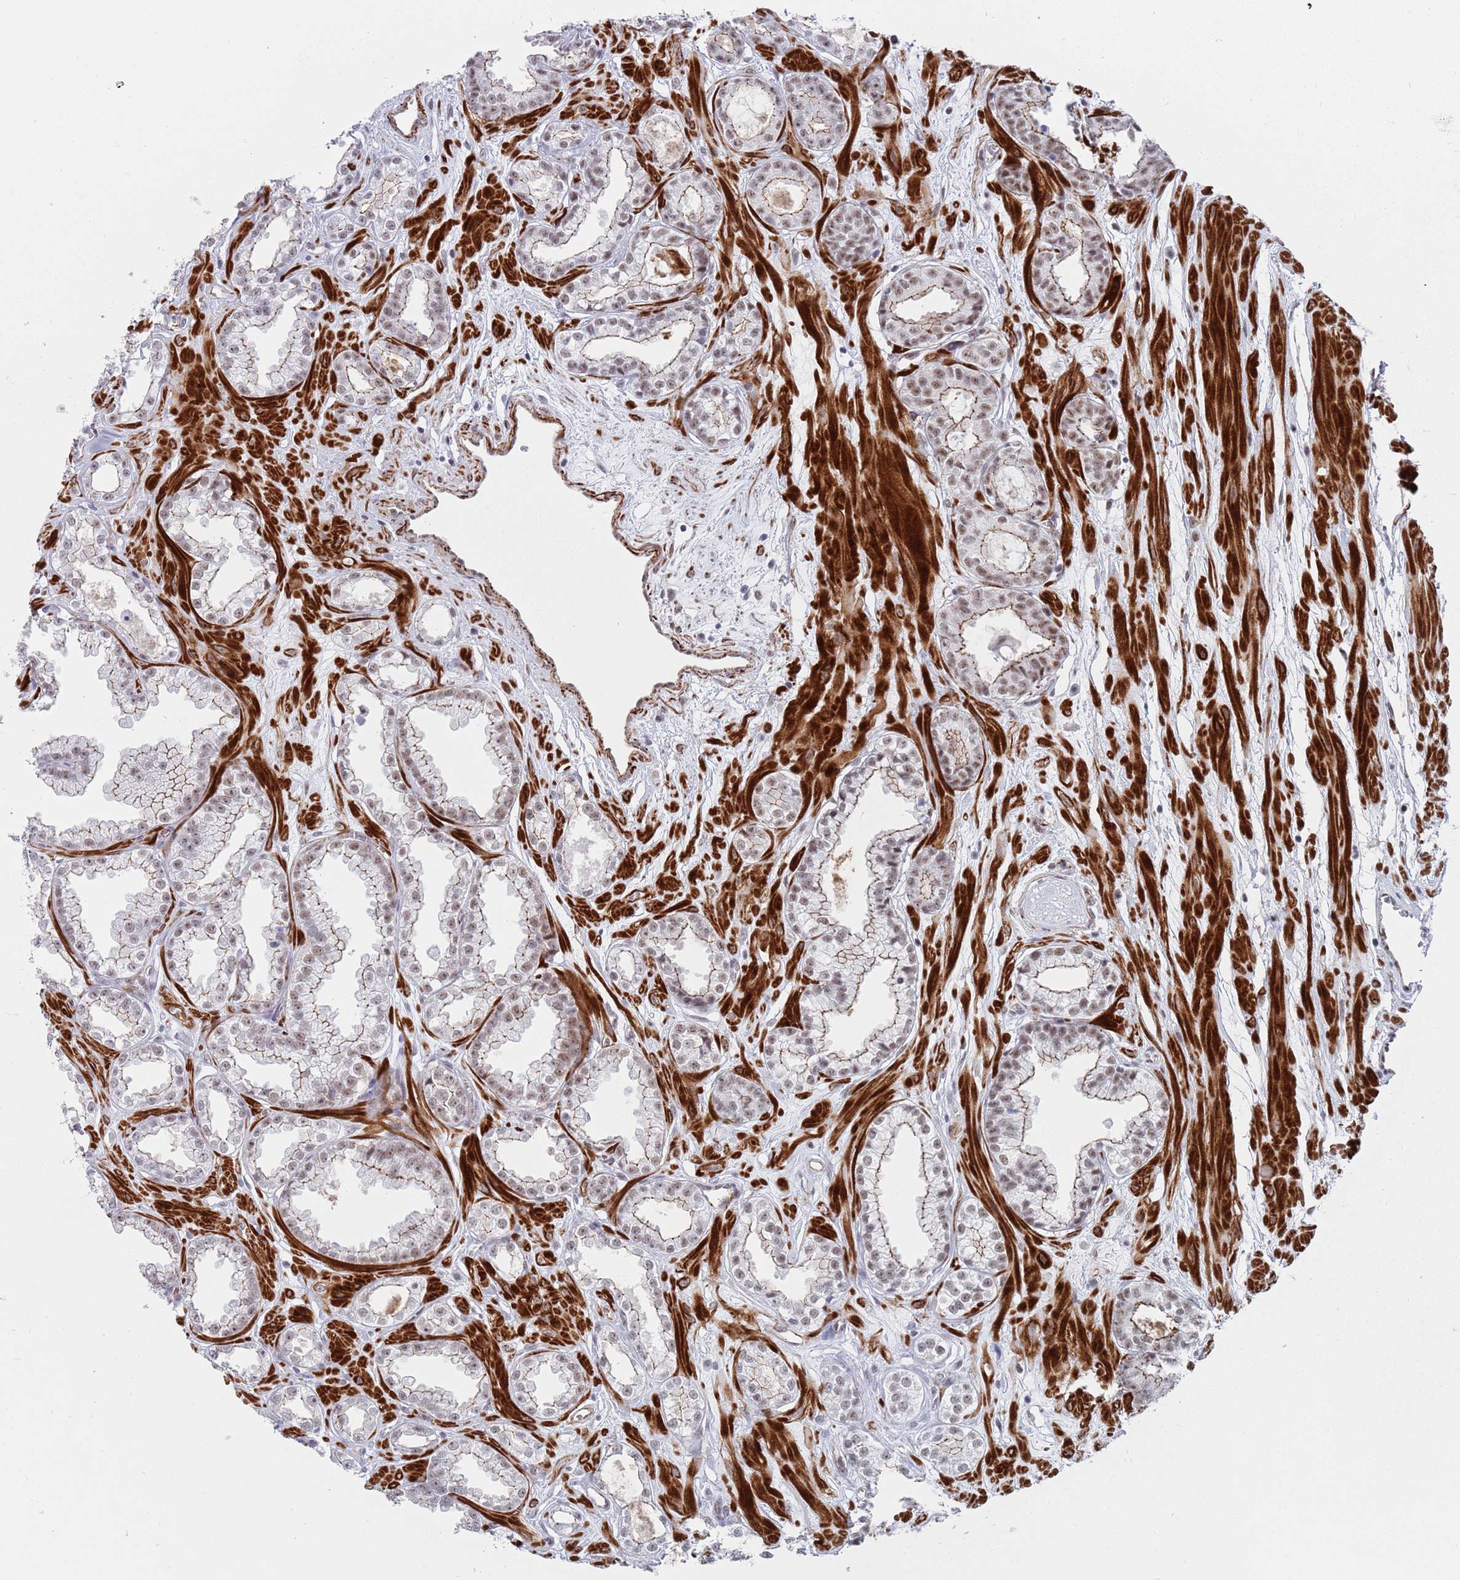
{"staining": {"intensity": "weak", "quantity": "25%-75%", "location": "cytoplasmic/membranous,nuclear"}, "tissue": "prostate cancer", "cell_type": "Tumor cells", "image_type": "cancer", "snomed": [{"axis": "morphology", "description": "Adenocarcinoma, Low grade"}, {"axis": "topography", "description": "Prostate"}], "caption": "Tumor cells display low levels of weak cytoplasmic/membranous and nuclear expression in about 25%-75% of cells in adenocarcinoma (low-grade) (prostate).", "gene": "OR5A2", "patient": {"sex": "male", "age": 60}}